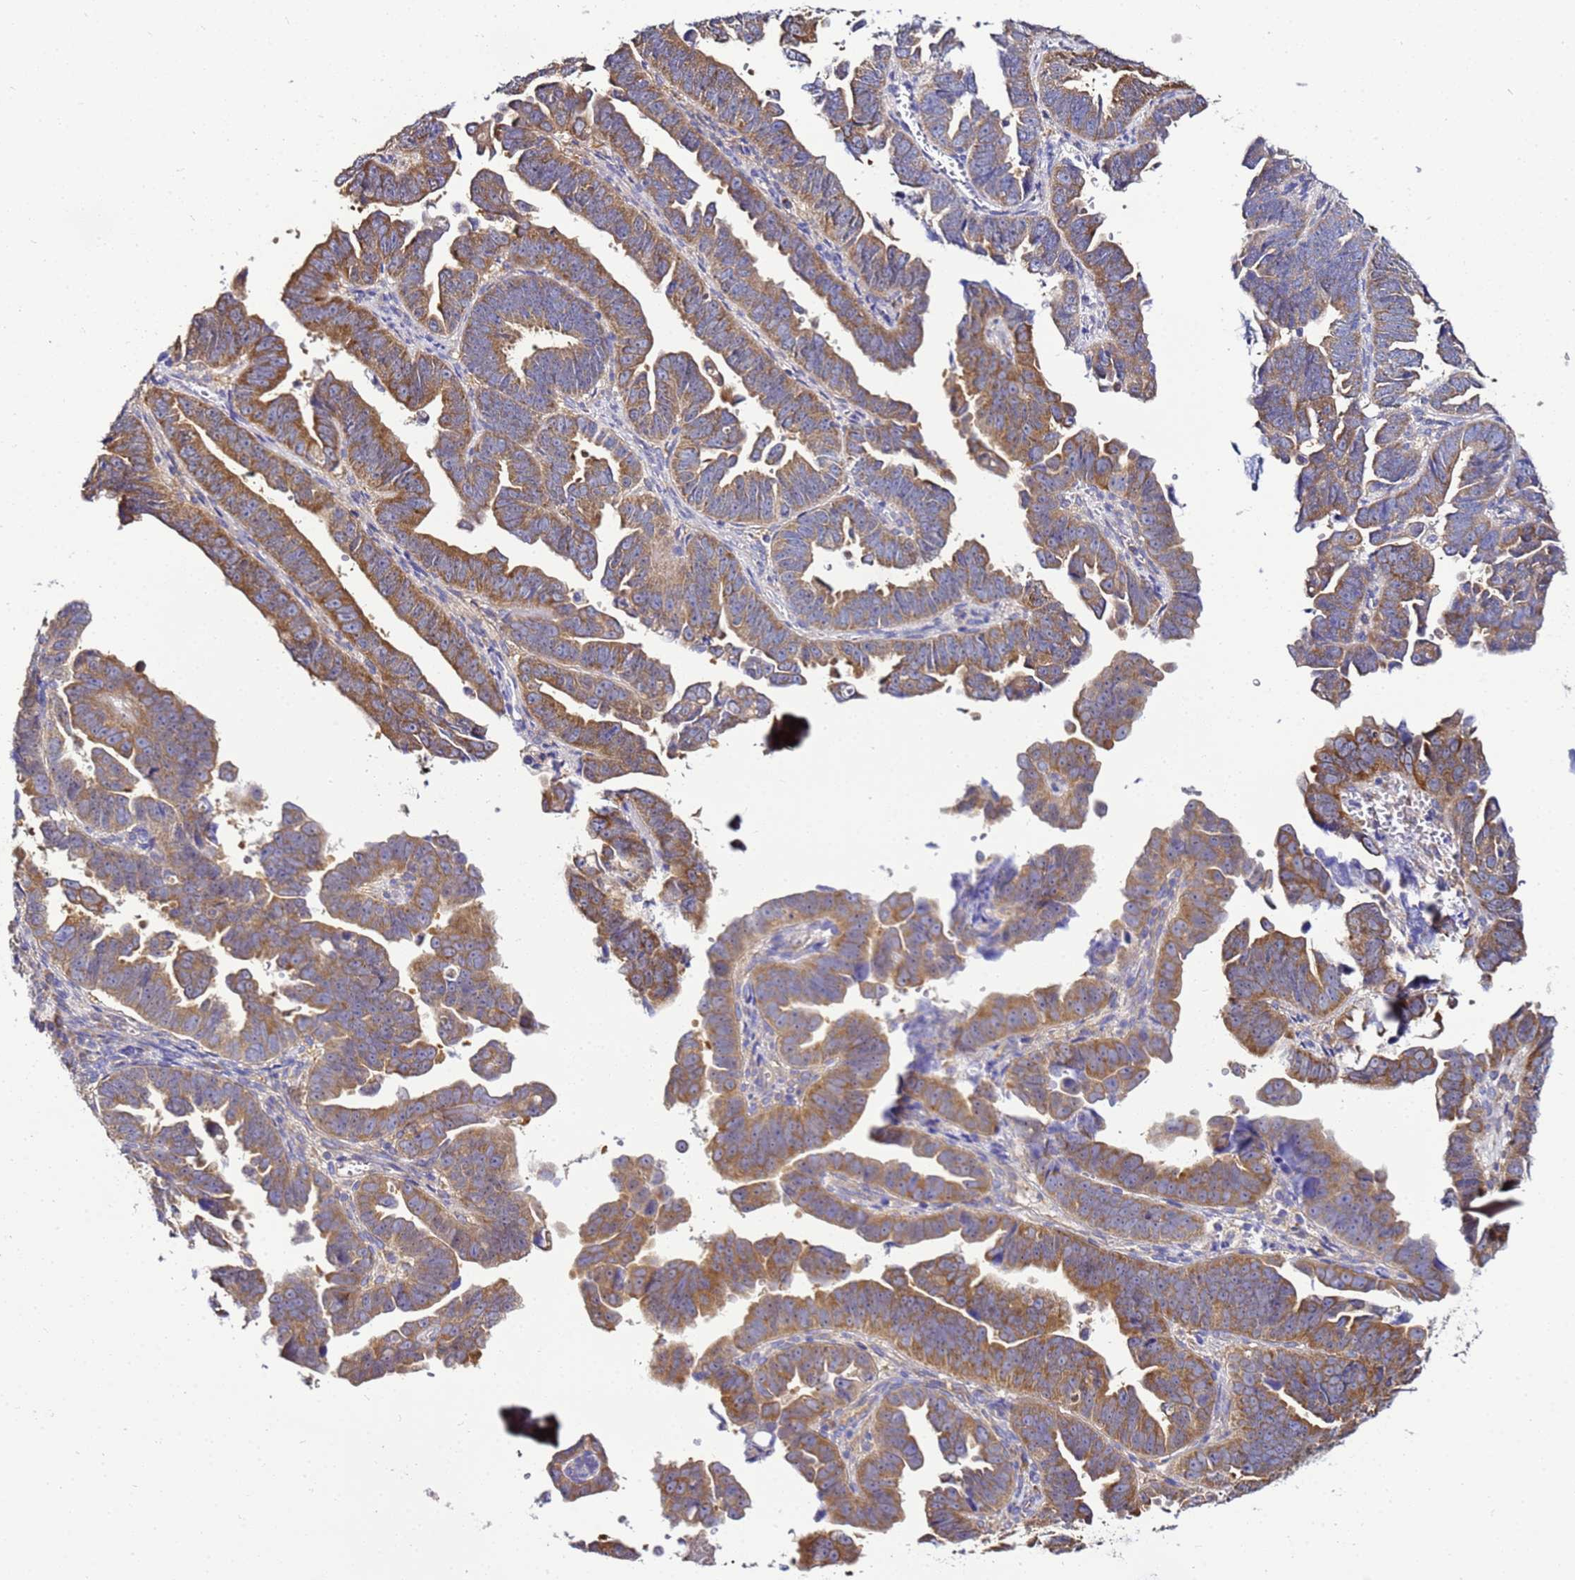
{"staining": {"intensity": "moderate", "quantity": ">75%", "location": "cytoplasmic/membranous"}, "tissue": "endometrial cancer", "cell_type": "Tumor cells", "image_type": "cancer", "snomed": [{"axis": "morphology", "description": "Adenocarcinoma, NOS"}, {"axis": "topography", "description": "Endometrium"}], "caption": "High-power microscopy captured an immunohistochemistry photomicrograph of endometrial adenocarcinoma, revealing moderate cytoplasmic/membranous expression in about >75% of tumor cells. (DAB IHC with brightfield microscopy, high magnification).", "gene": "NARS1", "patient": {"sex": "female", "age": 75}}